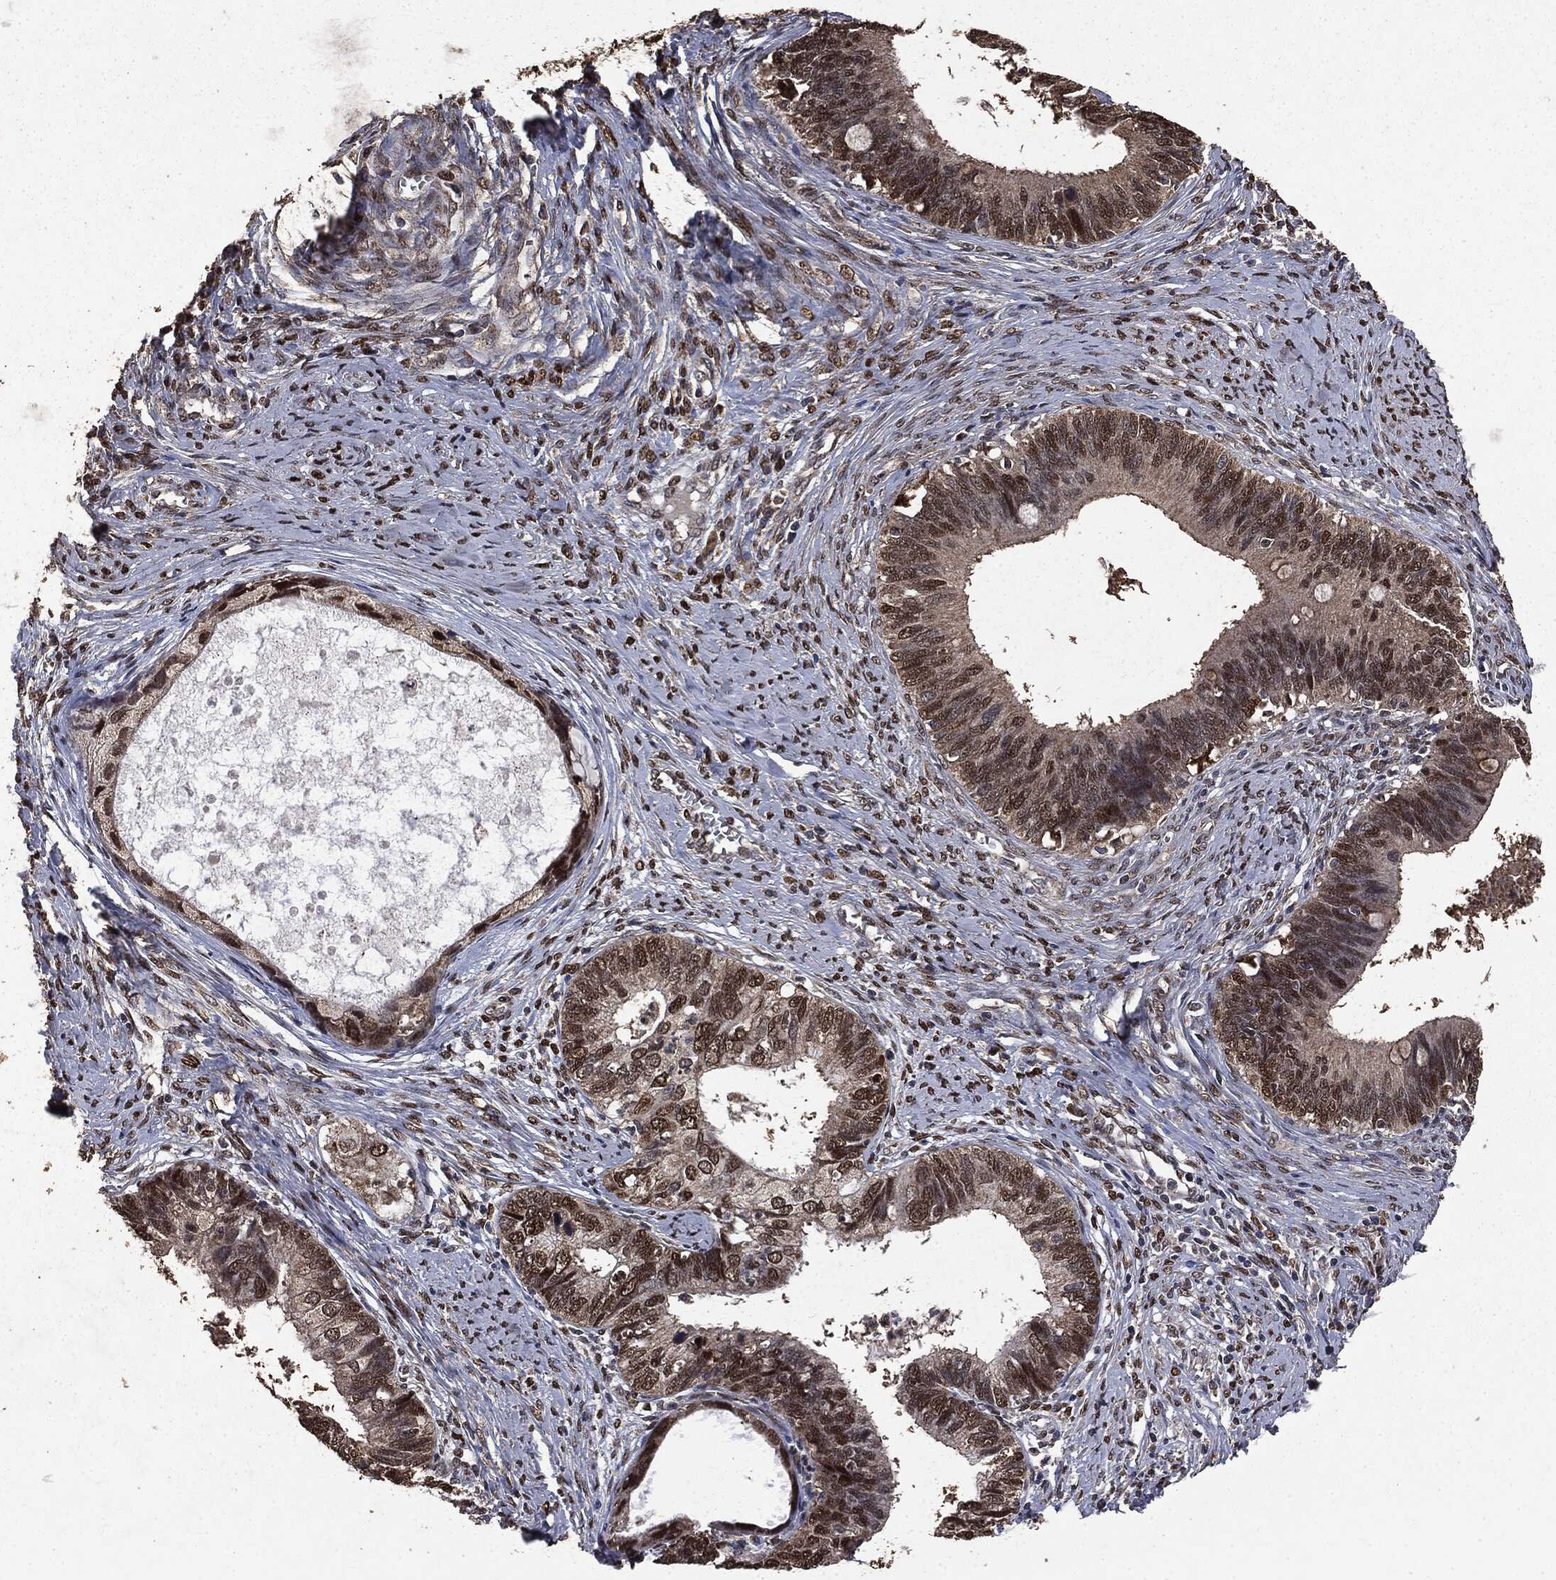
{"staining": {"intensity": "moderate", "quantity": ">75%", "location": "nuclear"}, "tissue": "cervical cancer", "cell_type": "Tumor cells", "image_type": "cancer", "snomed": [{"axis": "morphology", "description": "Adenocarcinoma, NOS"}, {"axis": "topography", "description": "Cervix"}], "caption": "The photomicrograph exhibits a brown stain indicating the presence of a protein in the nuclear of tumor cells in adenocarcinoma (cervical).", "gene": "PPP6R2", "patient": {"sex": "female", "age": 42}}